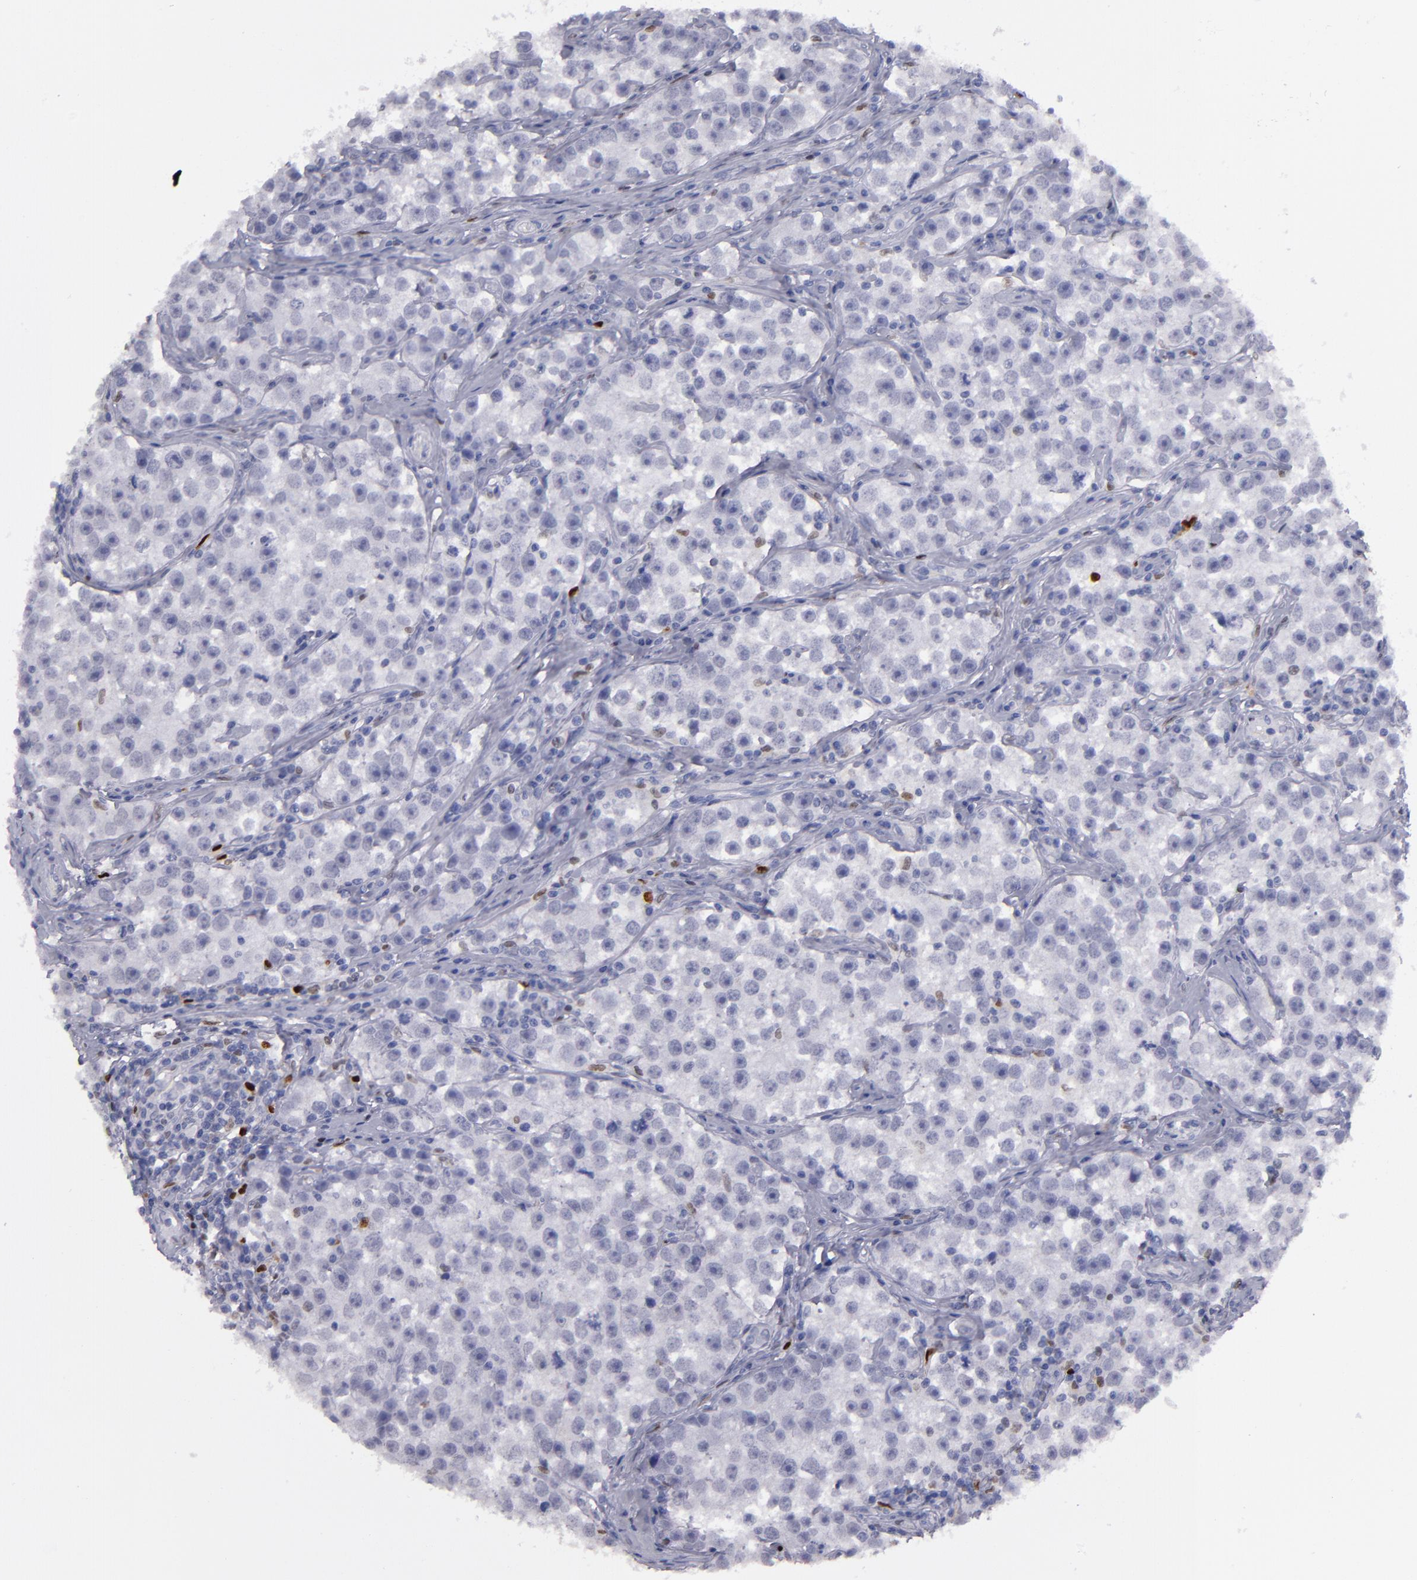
{"staining": {"intensity": "negative", "quantity": "none", "location": "none"}, "tissue": "testis cancer", "cell_type": "Tumor cells", "image_type": "cancer", "snomed": [{"axis": "morphology", "description": "Seminoma, NOS"}, {"axis": "topography", "description": "Testis"}], "caption": "The micrograph reveals no significant positivity in tumor cells of testis cancer.", "gene": "IRF8", "patient": {"sex": "male", "age": 32}}